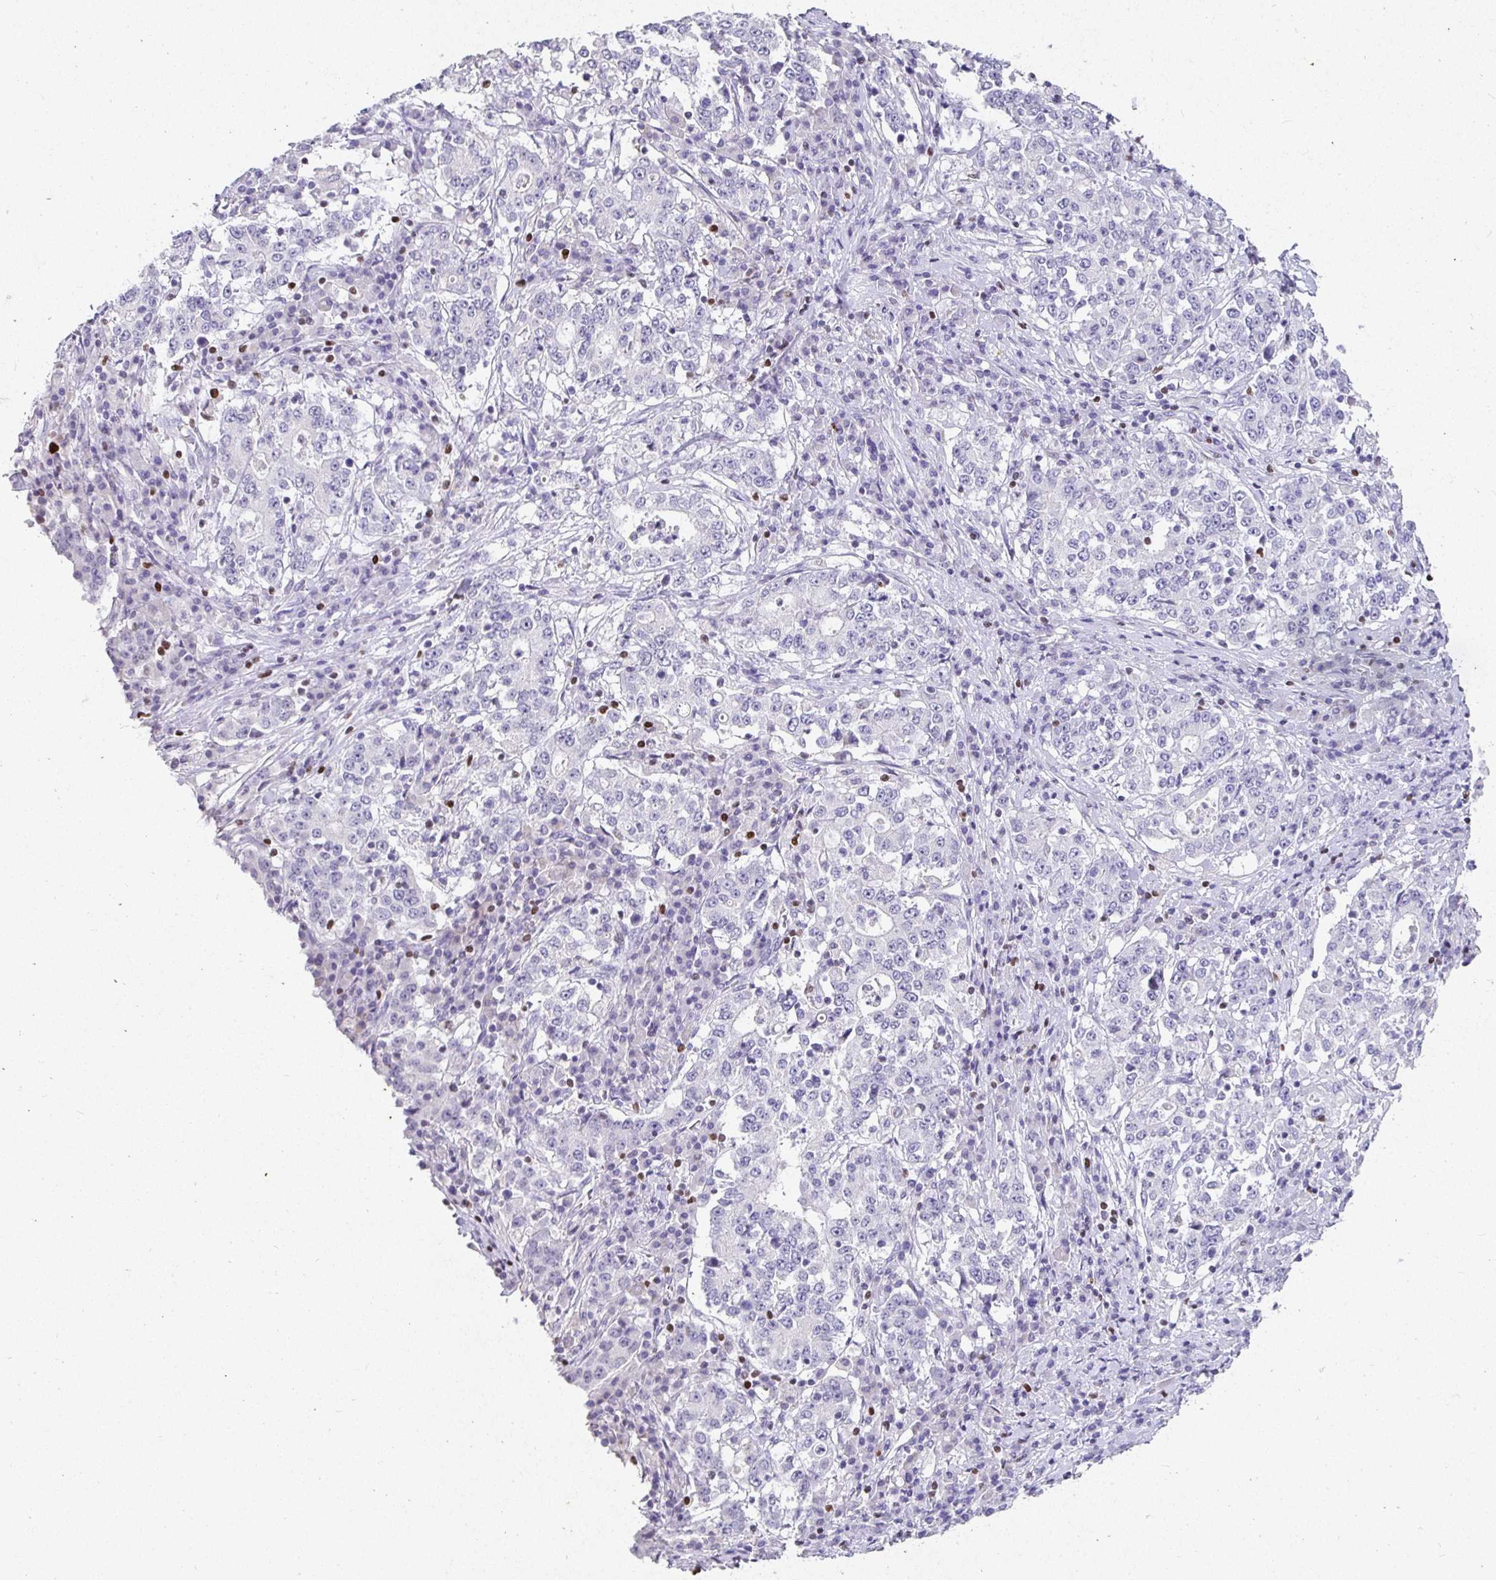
{"staining": {"intensity": "negative", "quantity": "none", "location": "none"}, "tissue": "stomach cancer", "cell_type": "Tumor cells", "image_type": "cancer", "snomed": [{"axis": "morphology", "description": "Adenocarcinoma, NOS"}, {"axis": "topography", "description": "Stomach"}], "caption": "The histopathology image shows no significant staining in tumor cells of stomach adenocarcinoma.", "gene": "SATB1", "patient": {"sex": "male", "age": 59}}